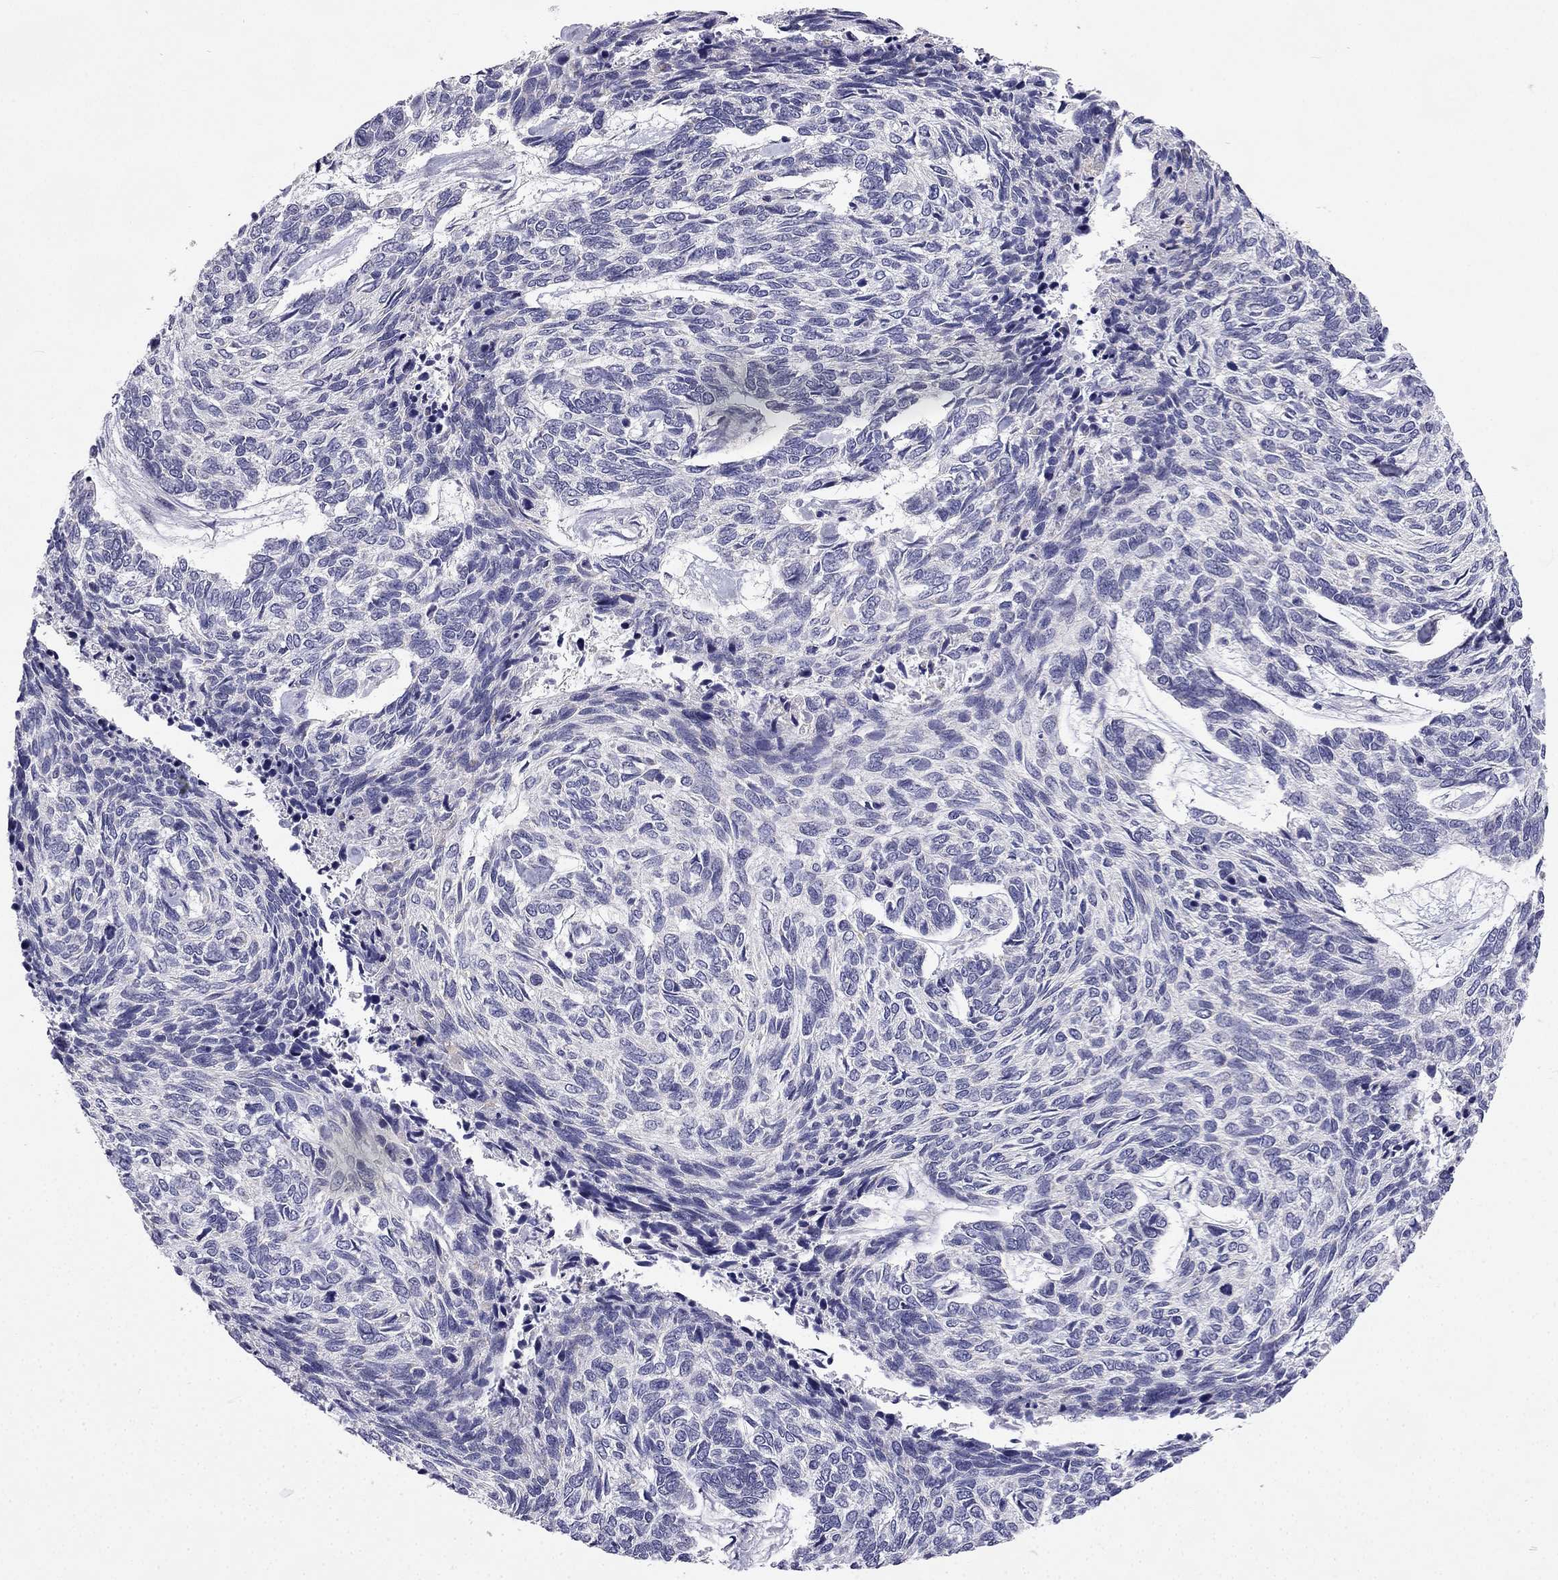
{"staining": {"intensity": "negative", "quantity": "none", "location": "none"}, "tissue": "skin cancer", "cell_type": "Tumor cells", "image_type": "cancer", "snomed": [{"axis": "morphology", "description": "Basal cell carcinoma"}, {"axis": "topography", "description": "Skin"}], "caption": "This photomicrograph is of skin basal cell carcinoma stained with immunohistochemistry (IHC) to label a protein in brown with the nuclei are counter-stained blue. There is no expression in tumor cells.", "gene": "C5orf49", "patient": {"sex": "female", "age": 65}}